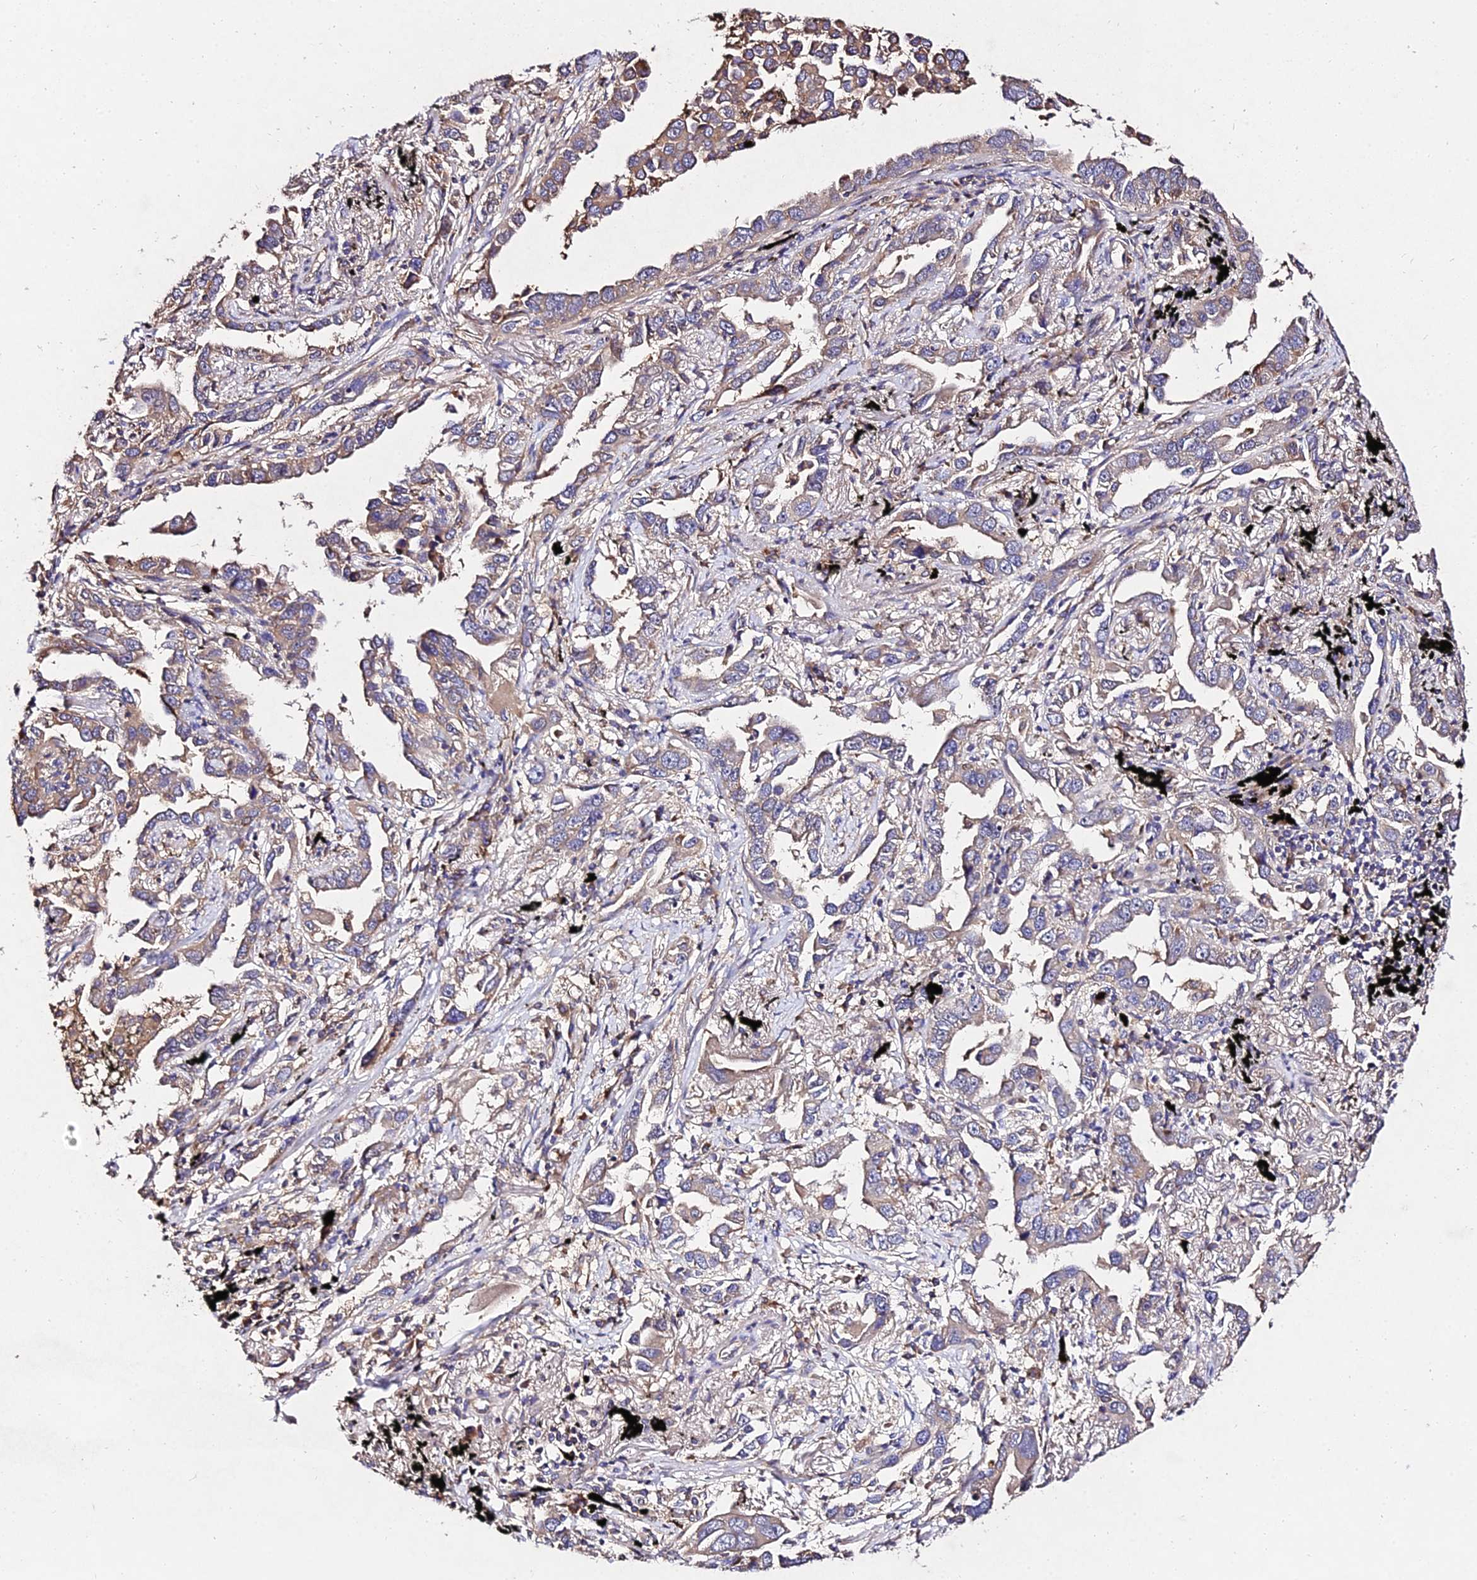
{"staining": {"intensity": "weak", "quantity": "25%-75%", "location": "cytoplasmic/membranous"}, "tissue": "lung cancer", "cell_type": "Tumor cells", "image_type": "cancer", "snomed": [{"axis": "morphology", "description": "Adenocarcinoma, NOS"}, {"axis": "topography", "description": "Lung"}], "caption": "This is a micrograph of immunohistochemistry (IHC) staining of lung cancer, which shows weak positivity in the cytoplasmic/membranous of tumor cells.", "gene": "AP3M2", "patient": {"sex": "male", "age": 67}}